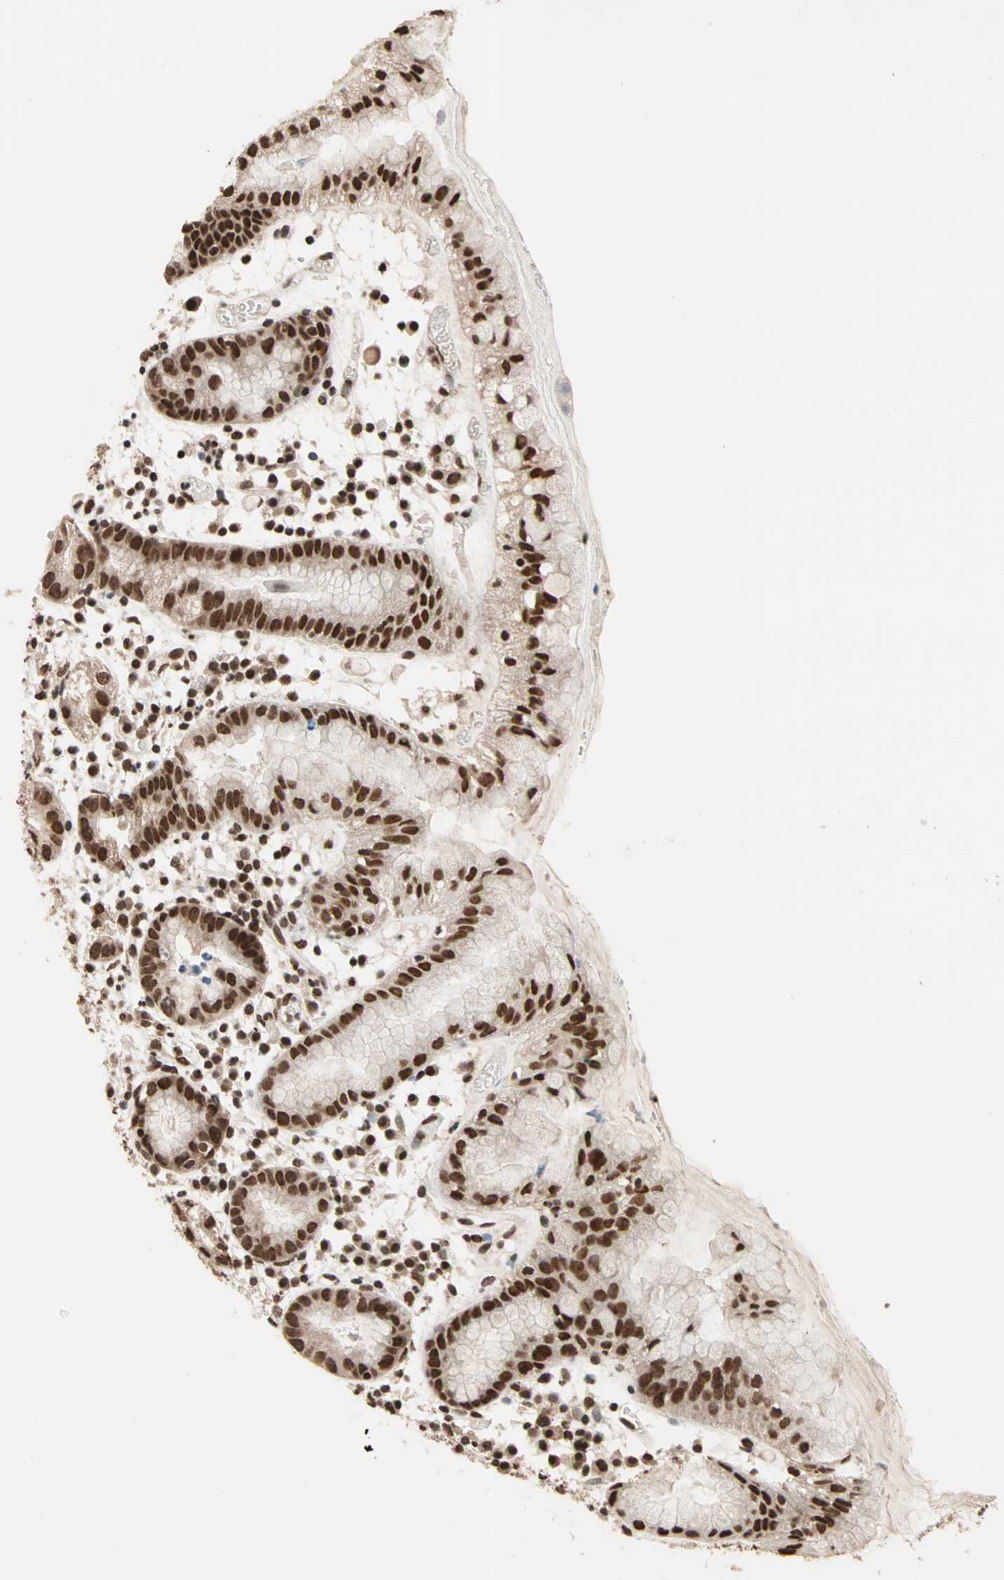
{"staining": {"intensity": "strong", "quantity": ">75%", "location": "nuclear"}, "tissue": "stomach", "cell_type": "Glandular cells", "image_type": "normal", "snomed": [{"axis": "morphology", "description": "Normal tissue, NOS"}, {"axis": "topography", "description": "Stomach"}, {"axis": "topography", "description": "Stomach, lower"}], "caption": "DAB immunohistochemical staining of unremarkable stomach reveals strong nuclear protein staining in approximately >75% of glandular cells.", "gene": "DAZAP1", "patient": {"sex": "female", "age": 75}}